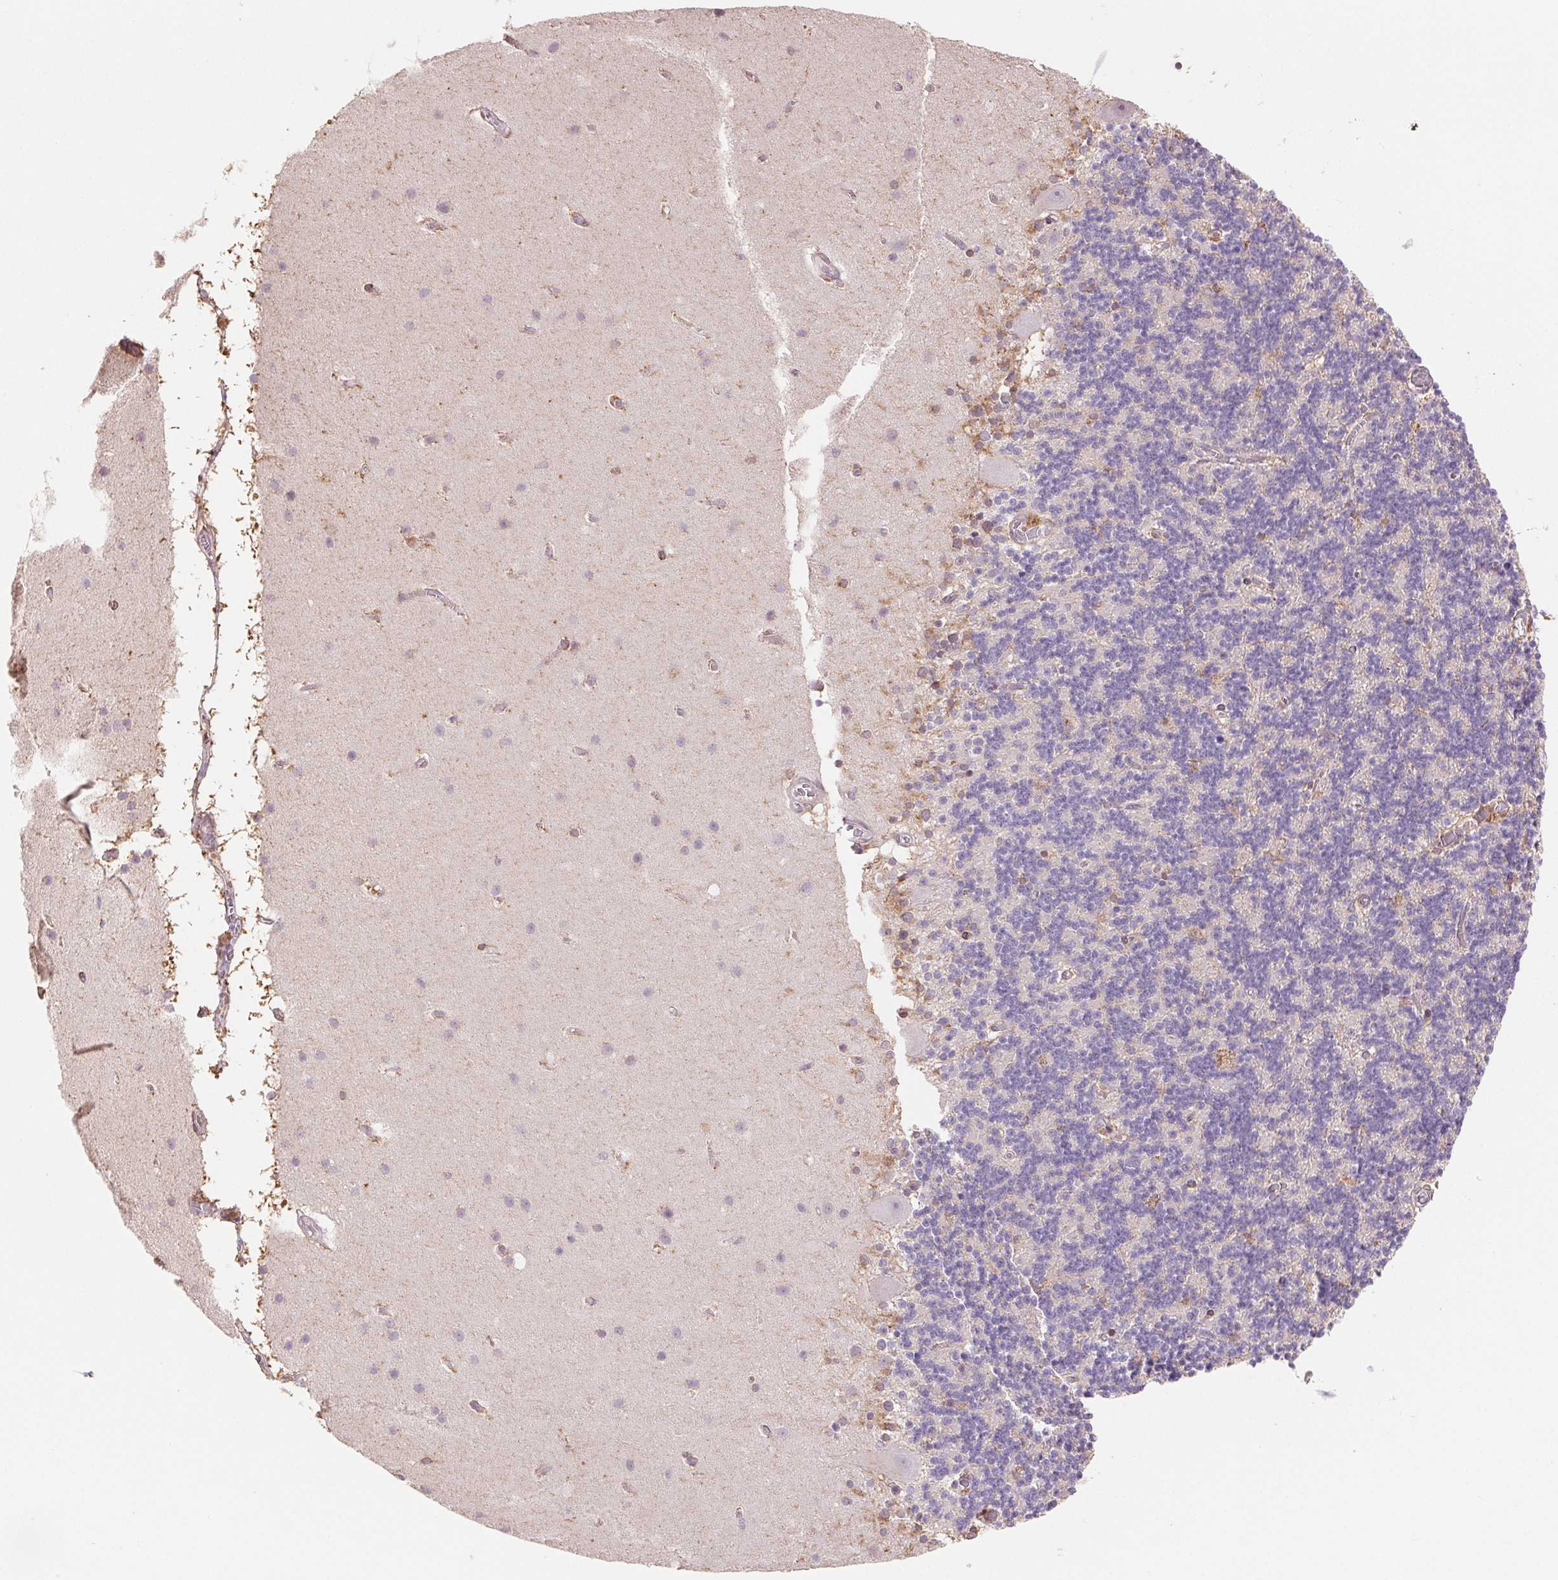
{"staining": {"intensity": "negative", "quantity": "none", "location": "none"}, "tissue": "cerebellum", "cell_type": "Cells in granular layer", "image_type": "normal", "snomed": [{"axis": "morphology", "description": "Normal tissue, NOS"}, {"axis": "topography", "description": "Cerebellum"}], "caption": "IHC image of unremarkable cerebellum: human cerebellum stained with DAB (3,3'-diaminobenzidine) exhibits no significant protein expression in cells in granular layer. (DAB (3,3'-diaminobenzidine) immunohistochemistry visualized using brightfield microscopy, high magnification).", "gene": "FKBP10", "patient": {"sex": "male", "age": 70}}